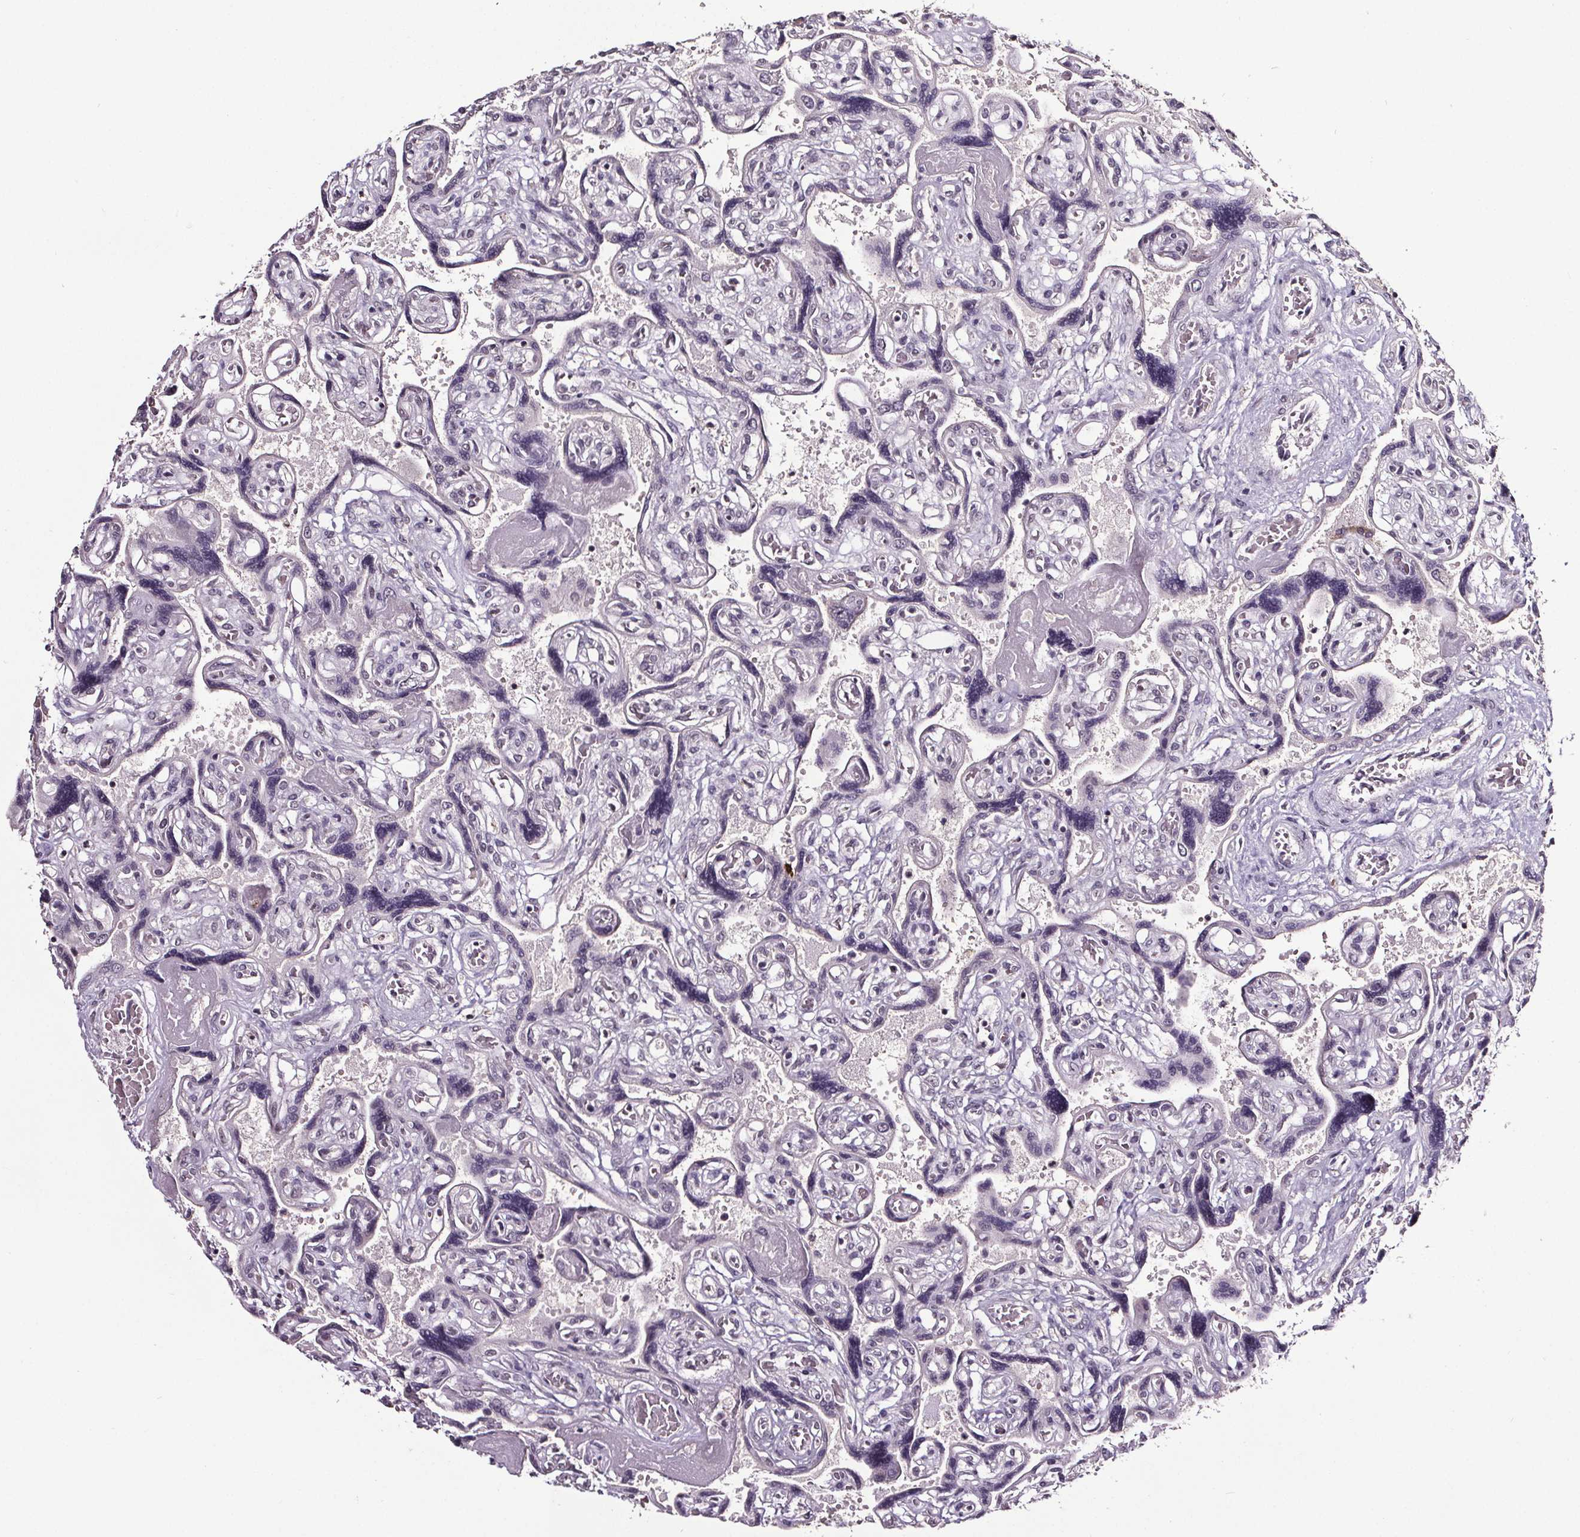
{"staining": {"intensity": "negative", "quantity": "none", "location": "none"}, "tissue": "placenta", "cell_type": "Decidual cells", "image_type": "normal", "snomed": [{"axis": "morphology", "description": "Normal tissue, NOS"}, {"axis": "topography", "description": "Placenta"}], "caption": "The immunohistochemistry image has no significant expression in decidual cells of placenta. (Stains: DAB (3,3'-diaminobenzidine) immunohistochemistry with hematoxylin counter stain, Microscopy: brightfield microscopy at high magnification).", "gene": "NKX6", "patient": {"sex": "female", "age": 32}}